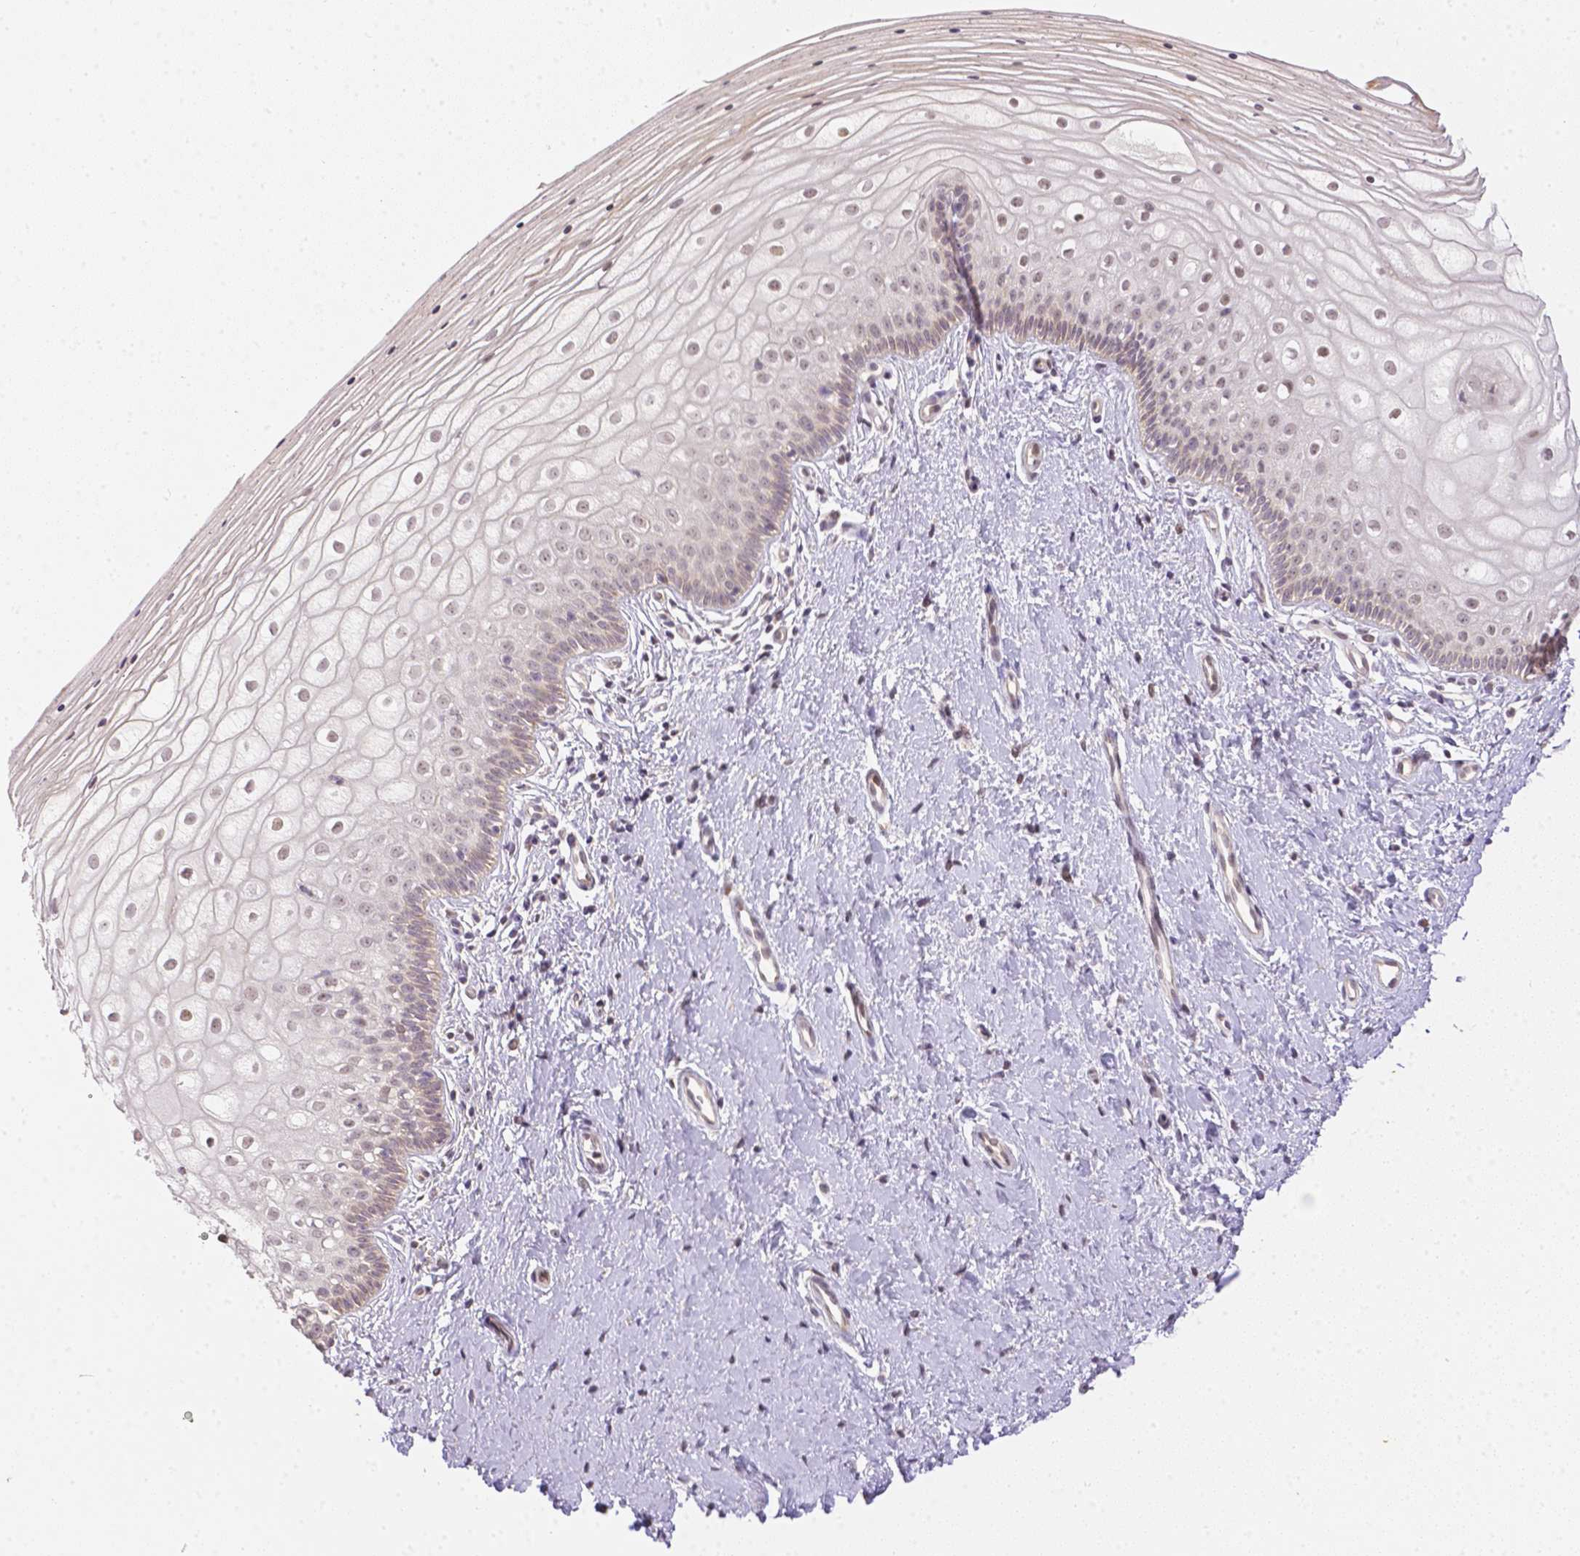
{"staining": {"intensity": "weak", "quantity": "<25%", "location": "nuclear"}, "tissue": "vagina", "cell_type": "Squamous epithelial cells", "image_type": "normal", "snomed": [{"axis": "morphology", "description": "Normal tissue, NOS"}, {"axis": "topography", "description": "Vagina"}], "caption": "Squamous epithelial cells are negative for brown protein staining in benign vagina. (DAB IHC with hematoxylin counter stain).", "gene": "ZNF280B", "patient": {"sex": "female", "age": 39}}